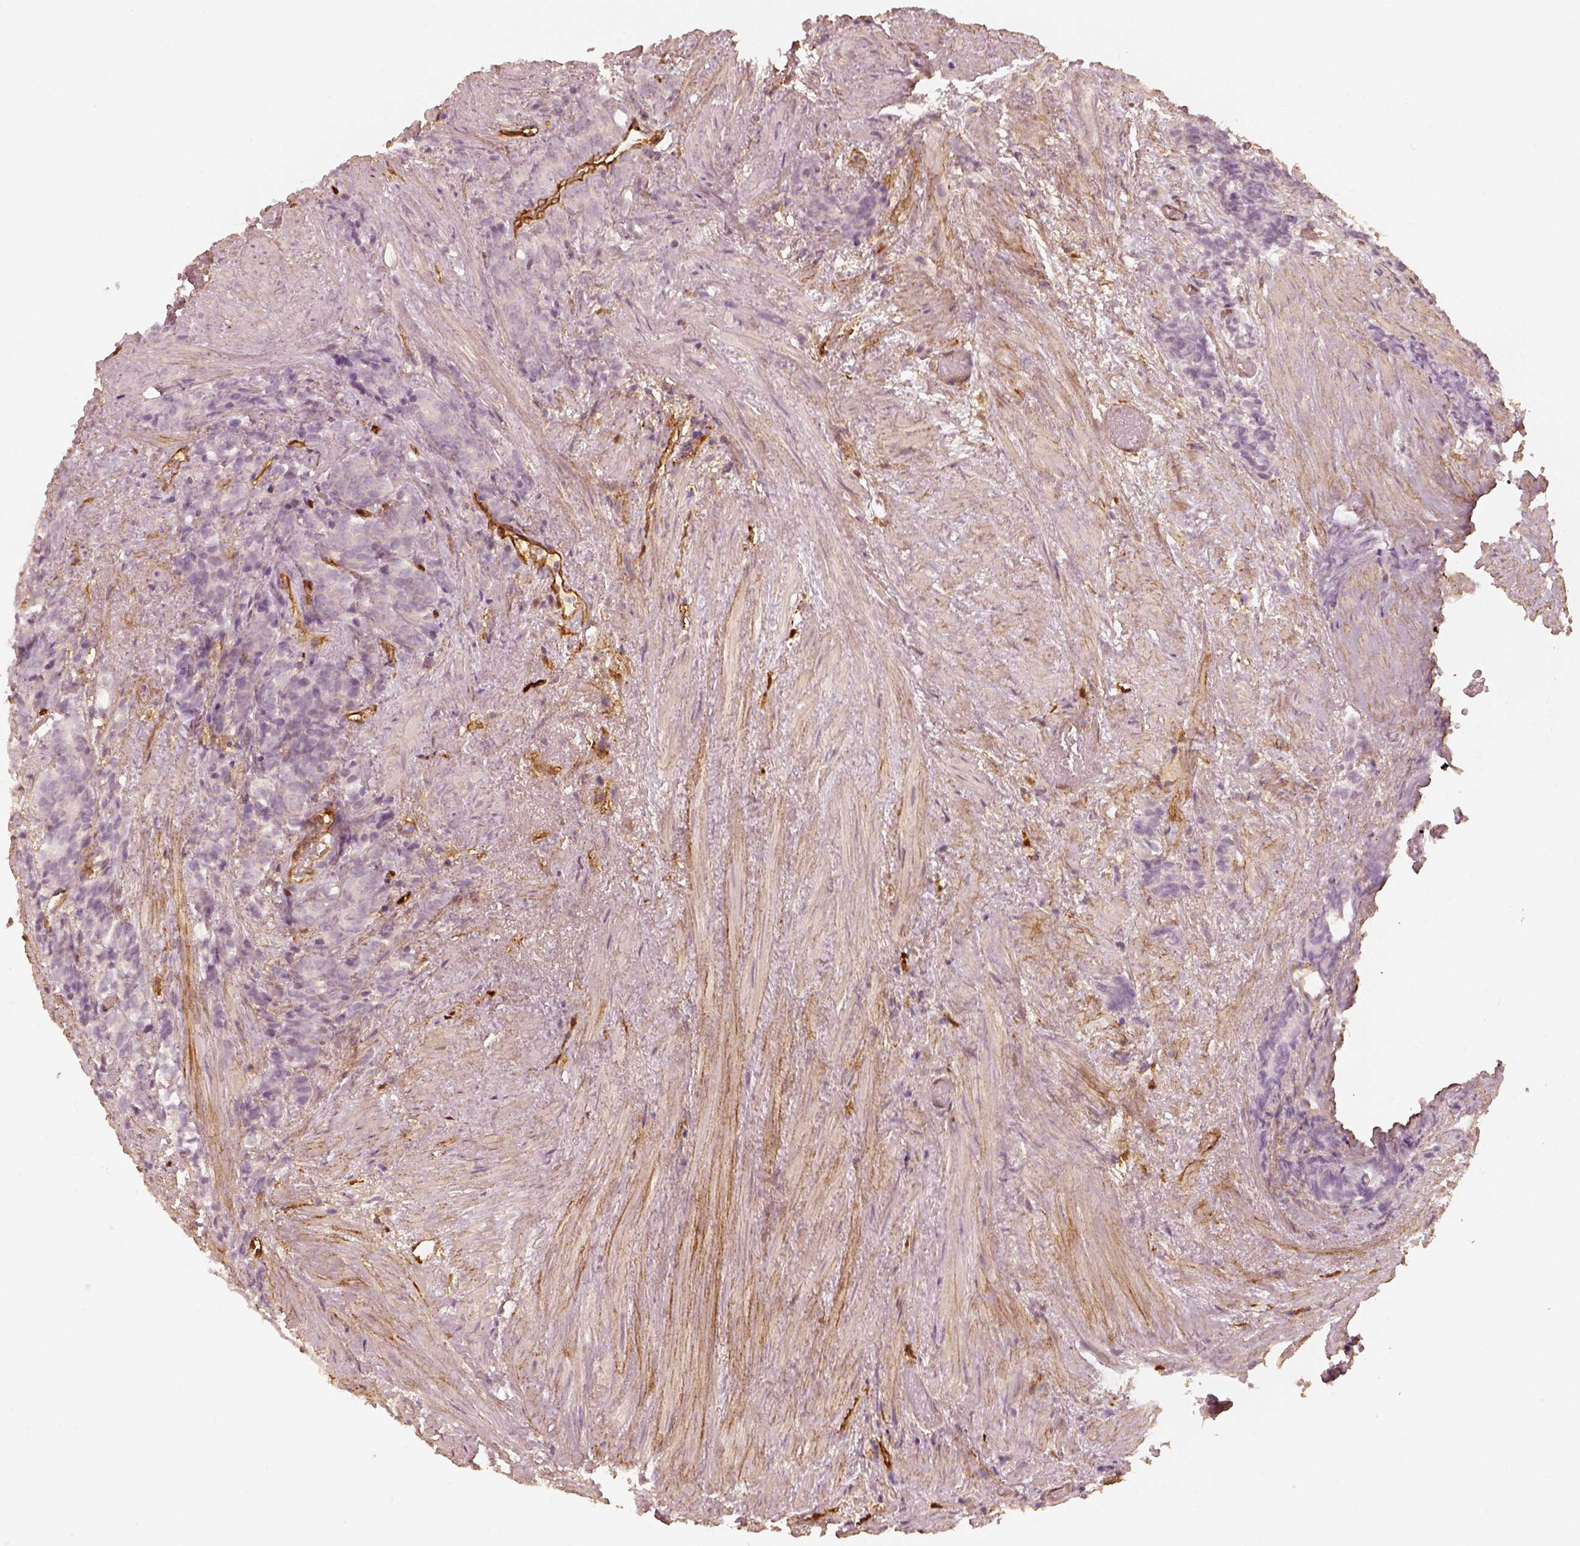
{"staining": {"intensity": "negative", "quantity": "none", "location": "none"}, "tissue": "prostate cancer", "cell_type": "Tumor cells", "image_type": "cancer", "snomed": [{"axis": "morphology", "description": "Adenocarcinoma, High grade"}, {"axis": "topography", "description": "Prostate"}], "caption": "Immunohistochemistry micrograph of neoplastic tissue: prostate cancer stained with DAB (3,3'-diaminobenzidine) reveals no significant protein expression in tumor cells. (DAB immunohistochemistry (IHC) with hematoxylin counter stain).", "gene": "FSCN1", "patient": {"sex": "male", "age": 84}}